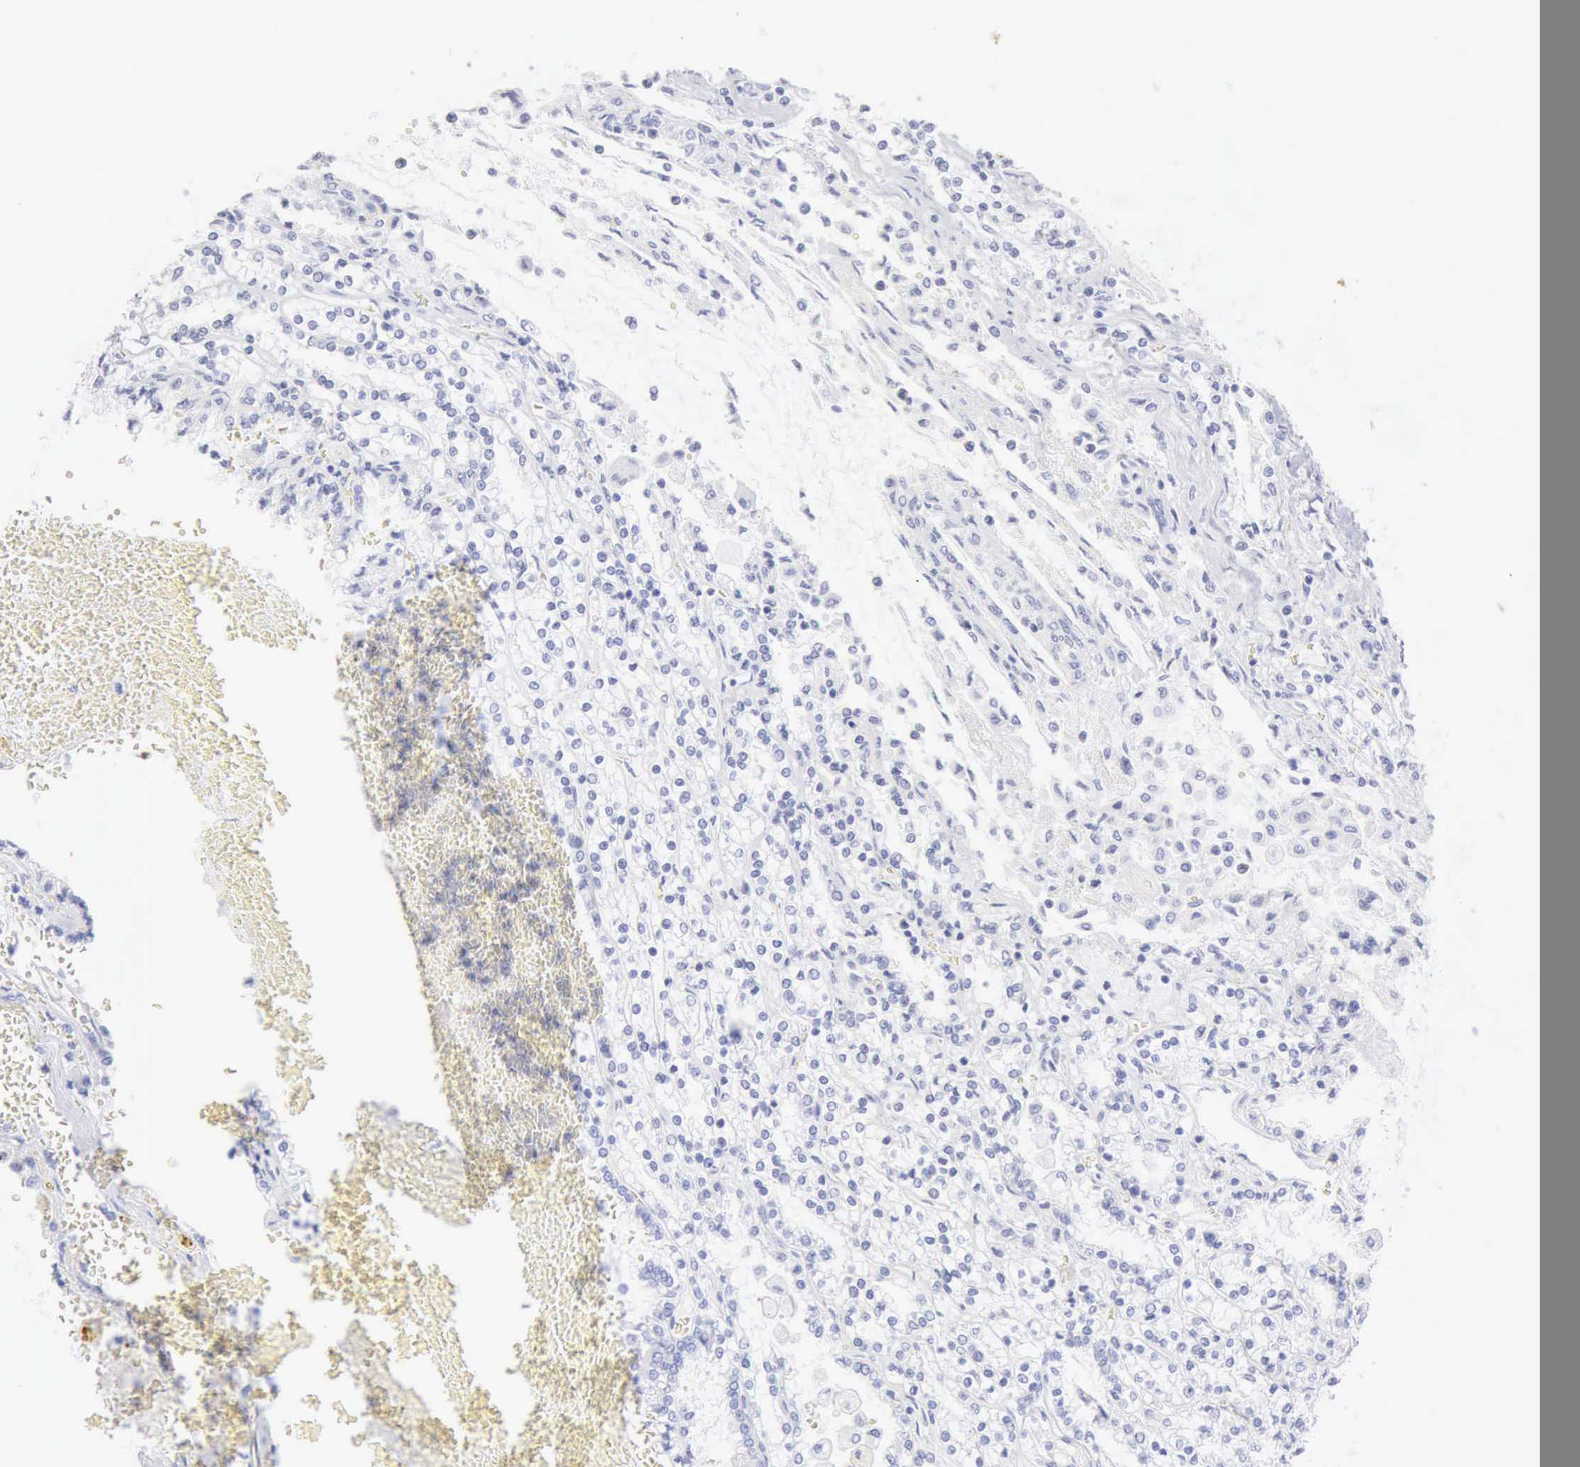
{"staining": {"intensity": "negative", "quantity": "none", "location": "none"}, "tissue": "renal cancer", "cell_type": "Tumor cells", "image_type": "cancer", "snomed": [{"axis": "morphology", "description": "Adenocarcinoma, NOS"}, {"axis": "topography", "description": "Kidney"}], "caption": "A high-resolution photomicrograph shows immunohistochemistry staining of renal cancer, which reveals no significant staining in tumor cells.", "gene": "KRT10", "patient": {"sex": "female", "age": 56}}